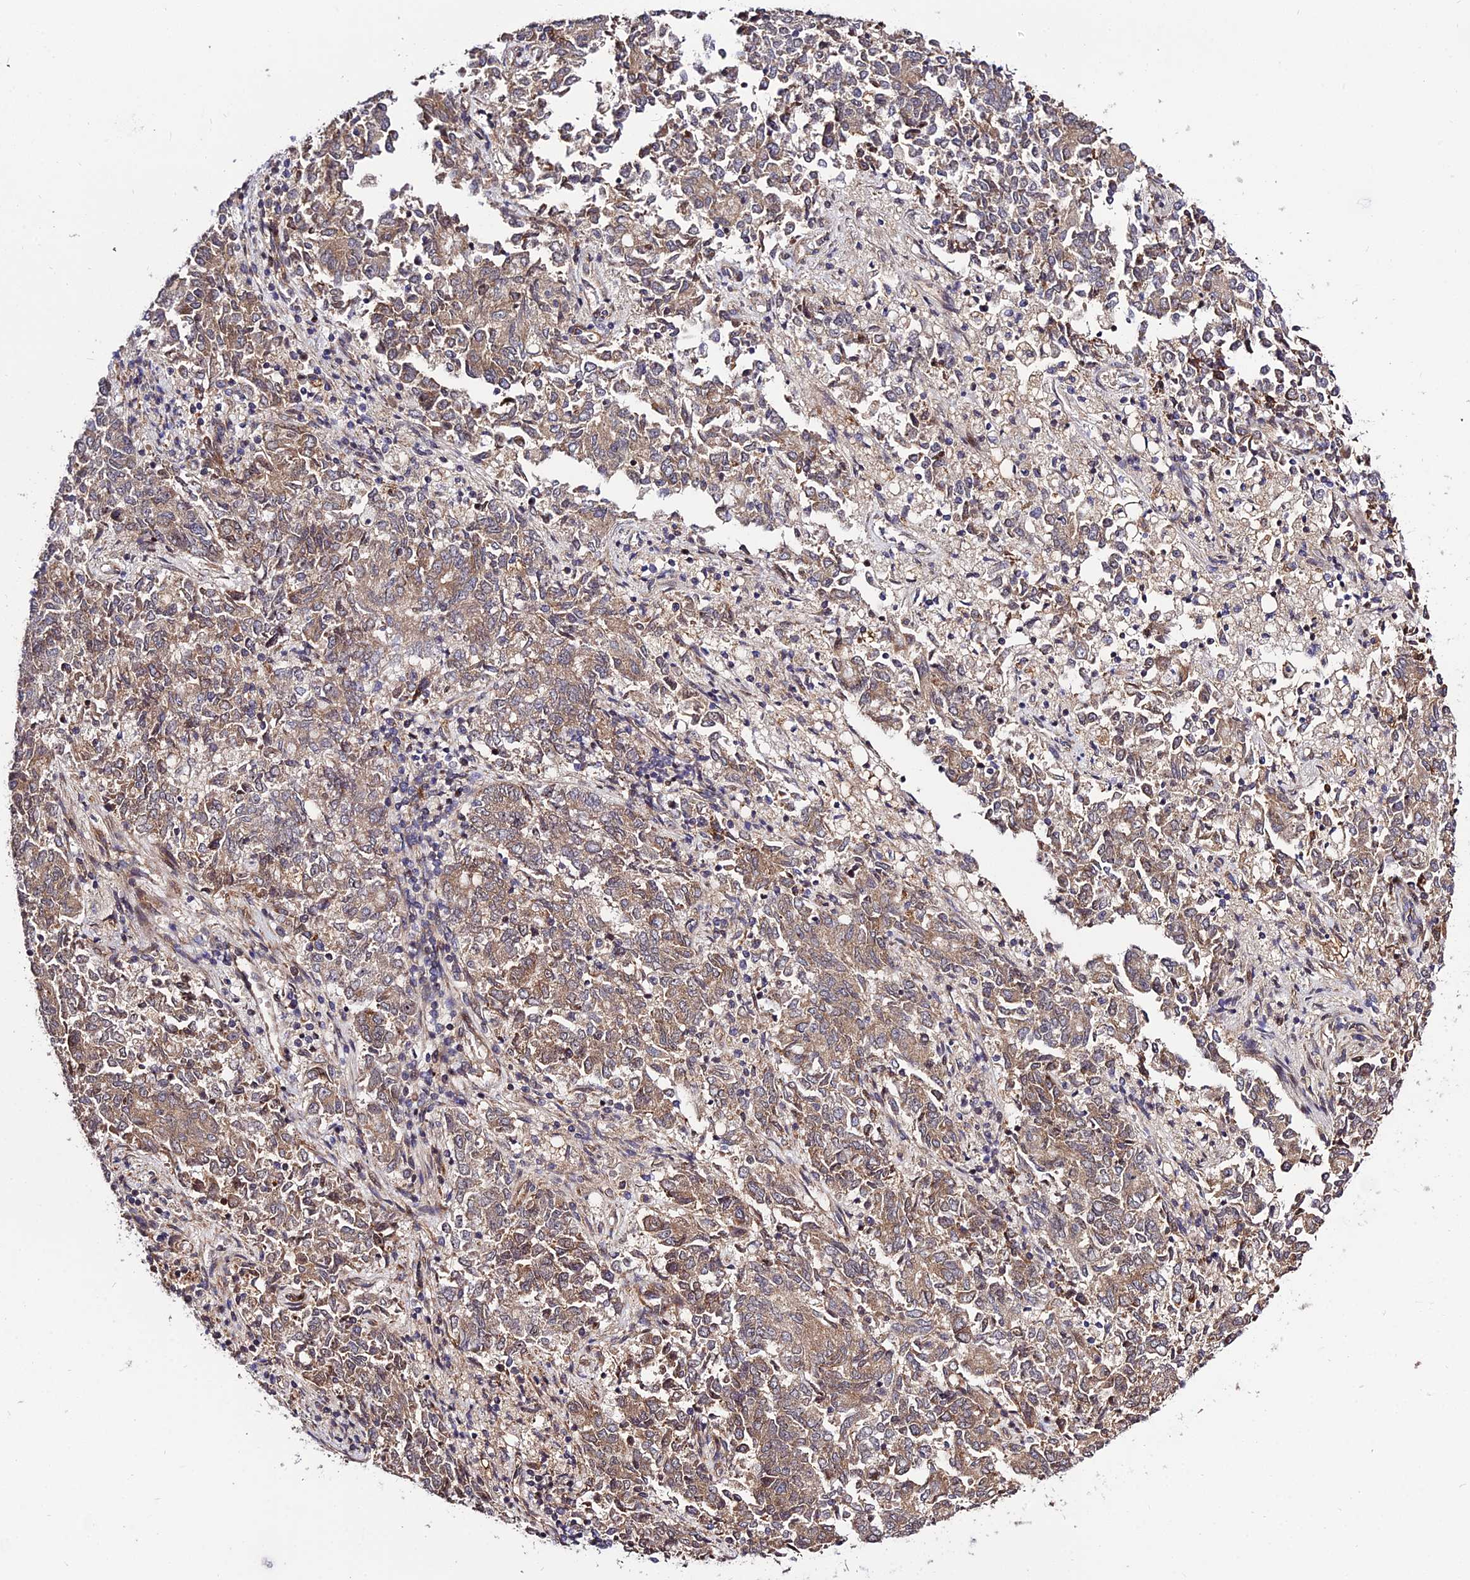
{"staining": {"intensity": "moderate", "quantity": ">75%", "location": "cytoplasmic/membranous"}, "tissue": "endometrial cancer", "cell_type": "Tumor cells", "image_type": "cancer", "snomed": [{"axis": "morphology", "description": "Adenocarcinoma, NOS"}, {"axis": "topography", "description": "Endometrium"}], "caption": "Tumor cells demonstrate medium levels of moderate cytoplasmic/membranous positivity in approximately >75% of cells in human endometrial adenocarcinoma. The protein is shown in brown color, while the nuclei are stained blue.", "gene": "SMG6", "patient": {"sex": "female", "age": 80}}